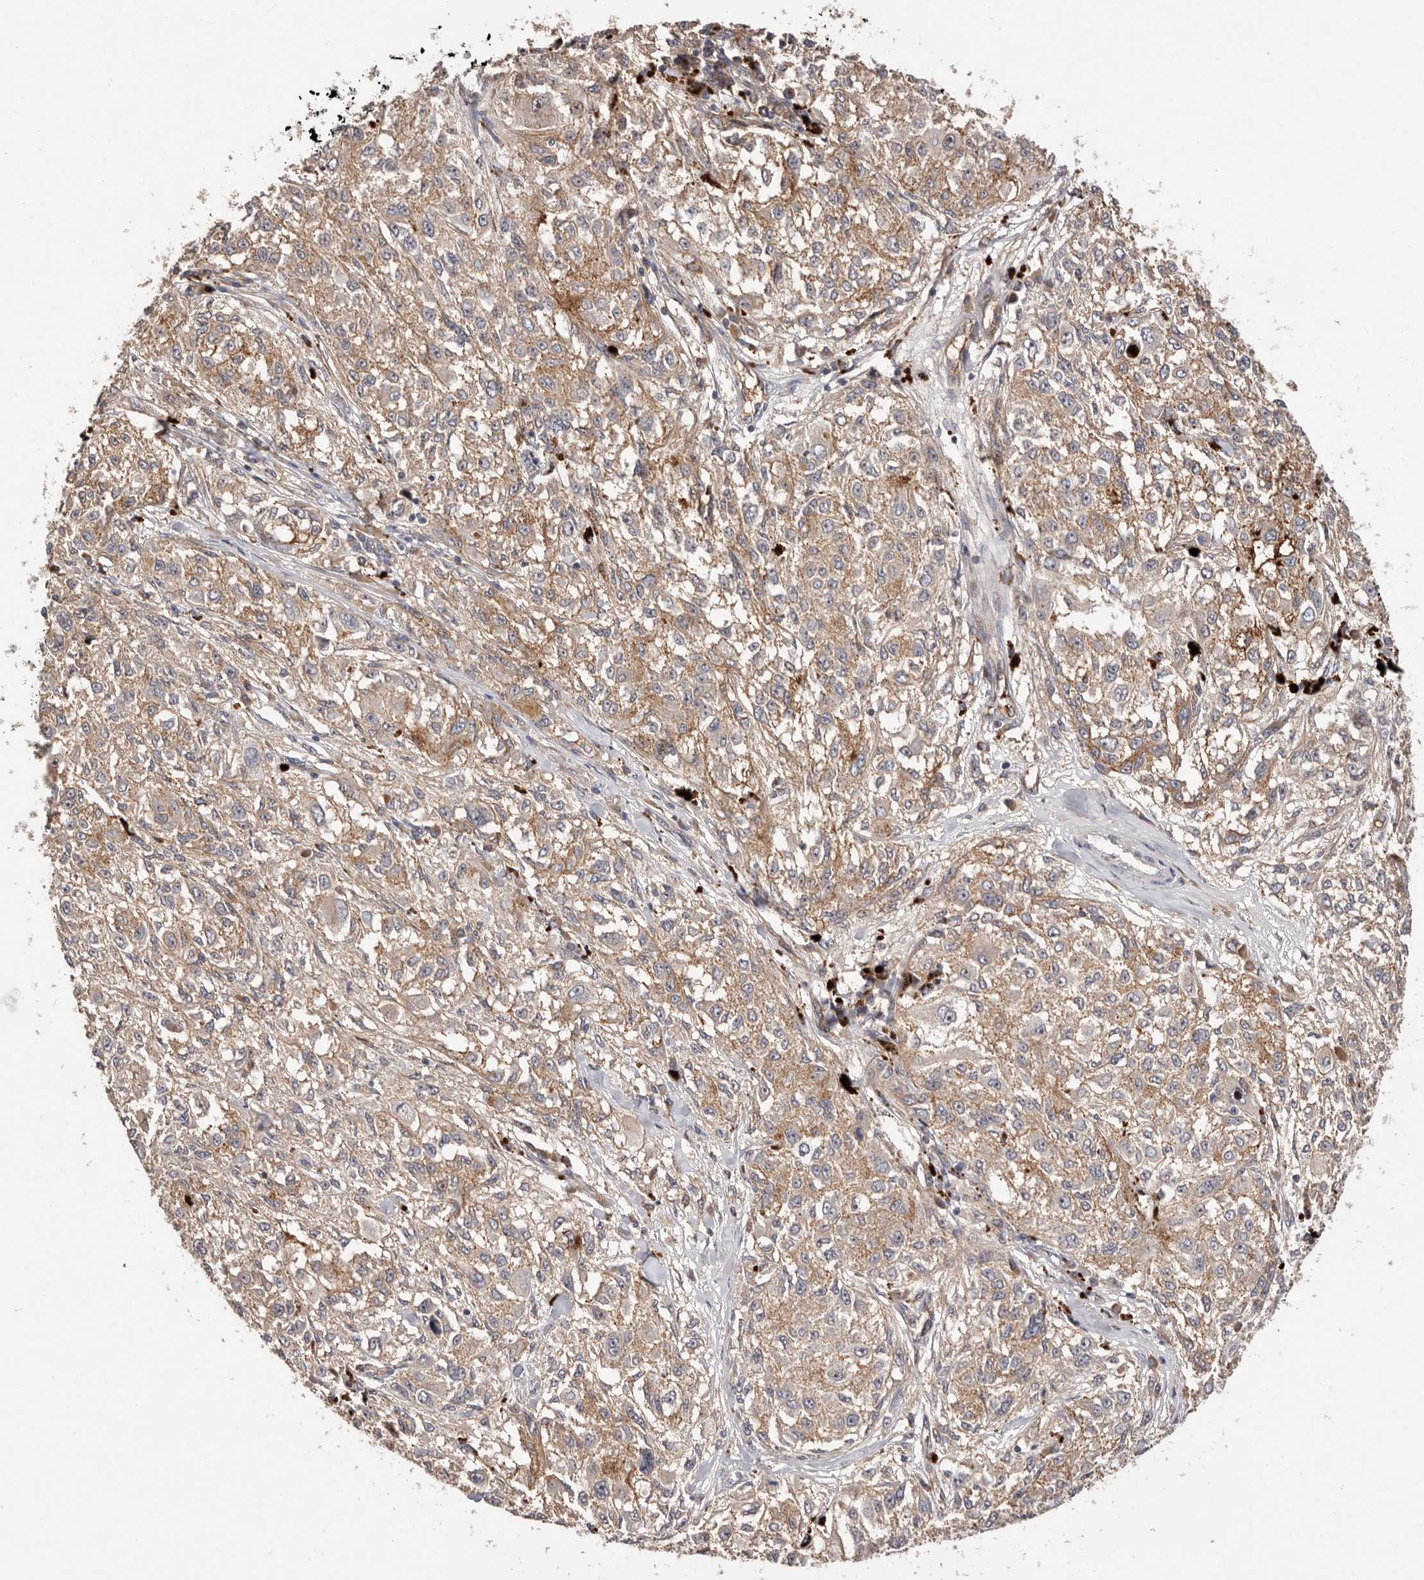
{"staining": {"intensity": "weak", "quantity": ">75%", "location": "cytoplasmic/membranous"}, "tissue": "melanoma", "cell_type": "Tumor cells", "image_type": "cancer", "snomed": [{"axis": "morphology", "description": "Necrosis, NOS"}, {"axis": "morphology", "description": "Malignant melanoma, NOS"}, {"axis": "topography", "description": "Skin"}], "caption": "IHC micrograph of neoplastic tissue: melanoma stained using immunohistochemistry (IHC) shows low levels of weak protein expression localized specifically in the cytoplasmic/membranous of tumor cells, appearing as a cytoplasmic/membranous brown color.", "gene": "DOP1A", "patient": {"sex": "female", "age": 87}}